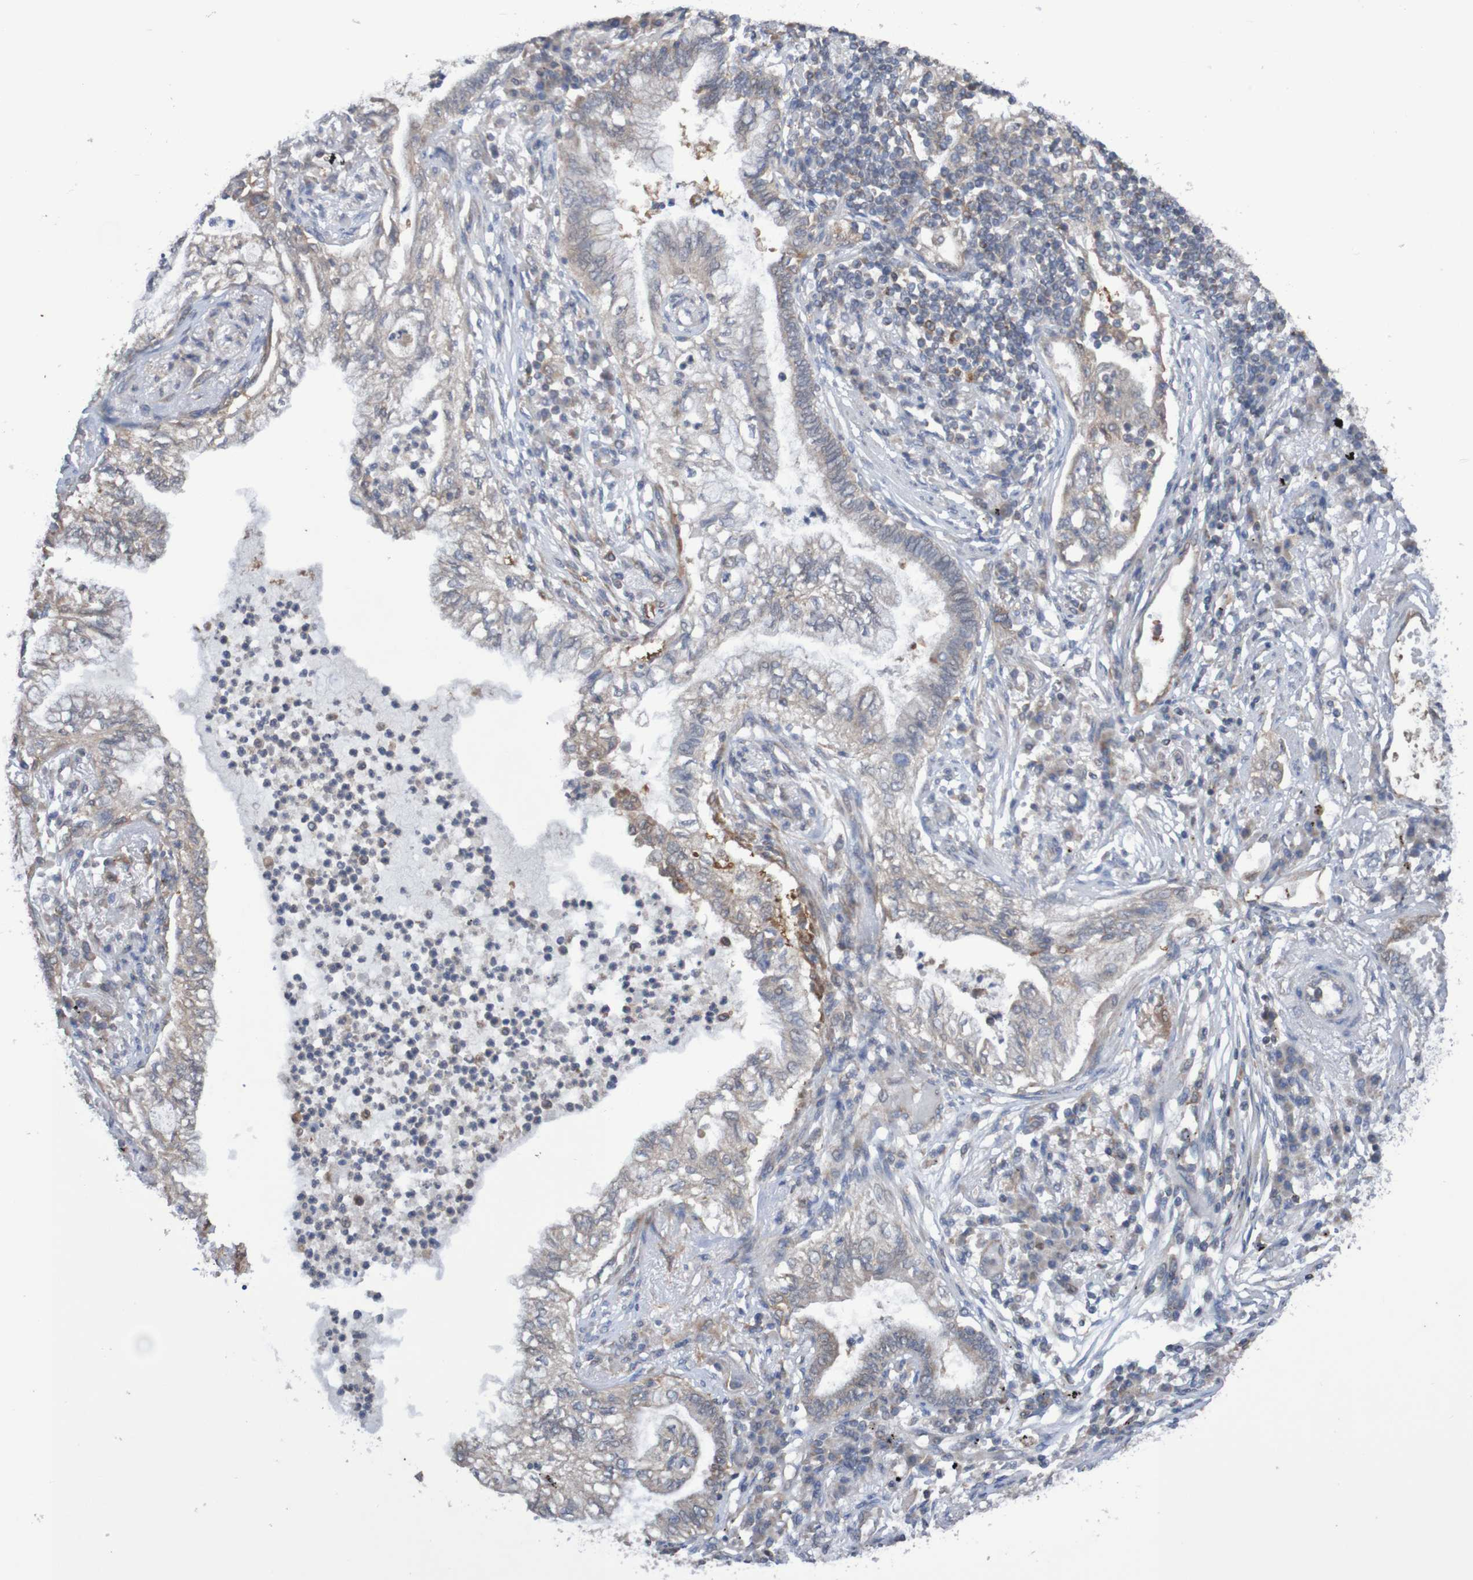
{"staining": {"intensity": "weak", "quantity": "25%-75%", "location": "cytoplasmic/membranous"}, "tissue": "lung cancer", "cell_type": "Tumor cells", "image_type": "cancer", "snomed": [{"axis": "morphology", "description": "Normal tissue, NOS"}, {"axis": "morphology", "description": "Adenocarcinoma, NOS"}, {"axis": "topography", "description": "Bronchus"}, {"axis": "topography", "description": "Lung"}], "caption": "A brown stain labels weak cytoplasmic/membranous positivity of a protein in adenocarcinoma (lung) tumor cells. The staining is performed using DAB brown chromogen to label protein expression. The nuclei are counter-stained blue using hematoxylin.", "gene": "C3orf18", "patient": {"sex": "female", "age": 70}}